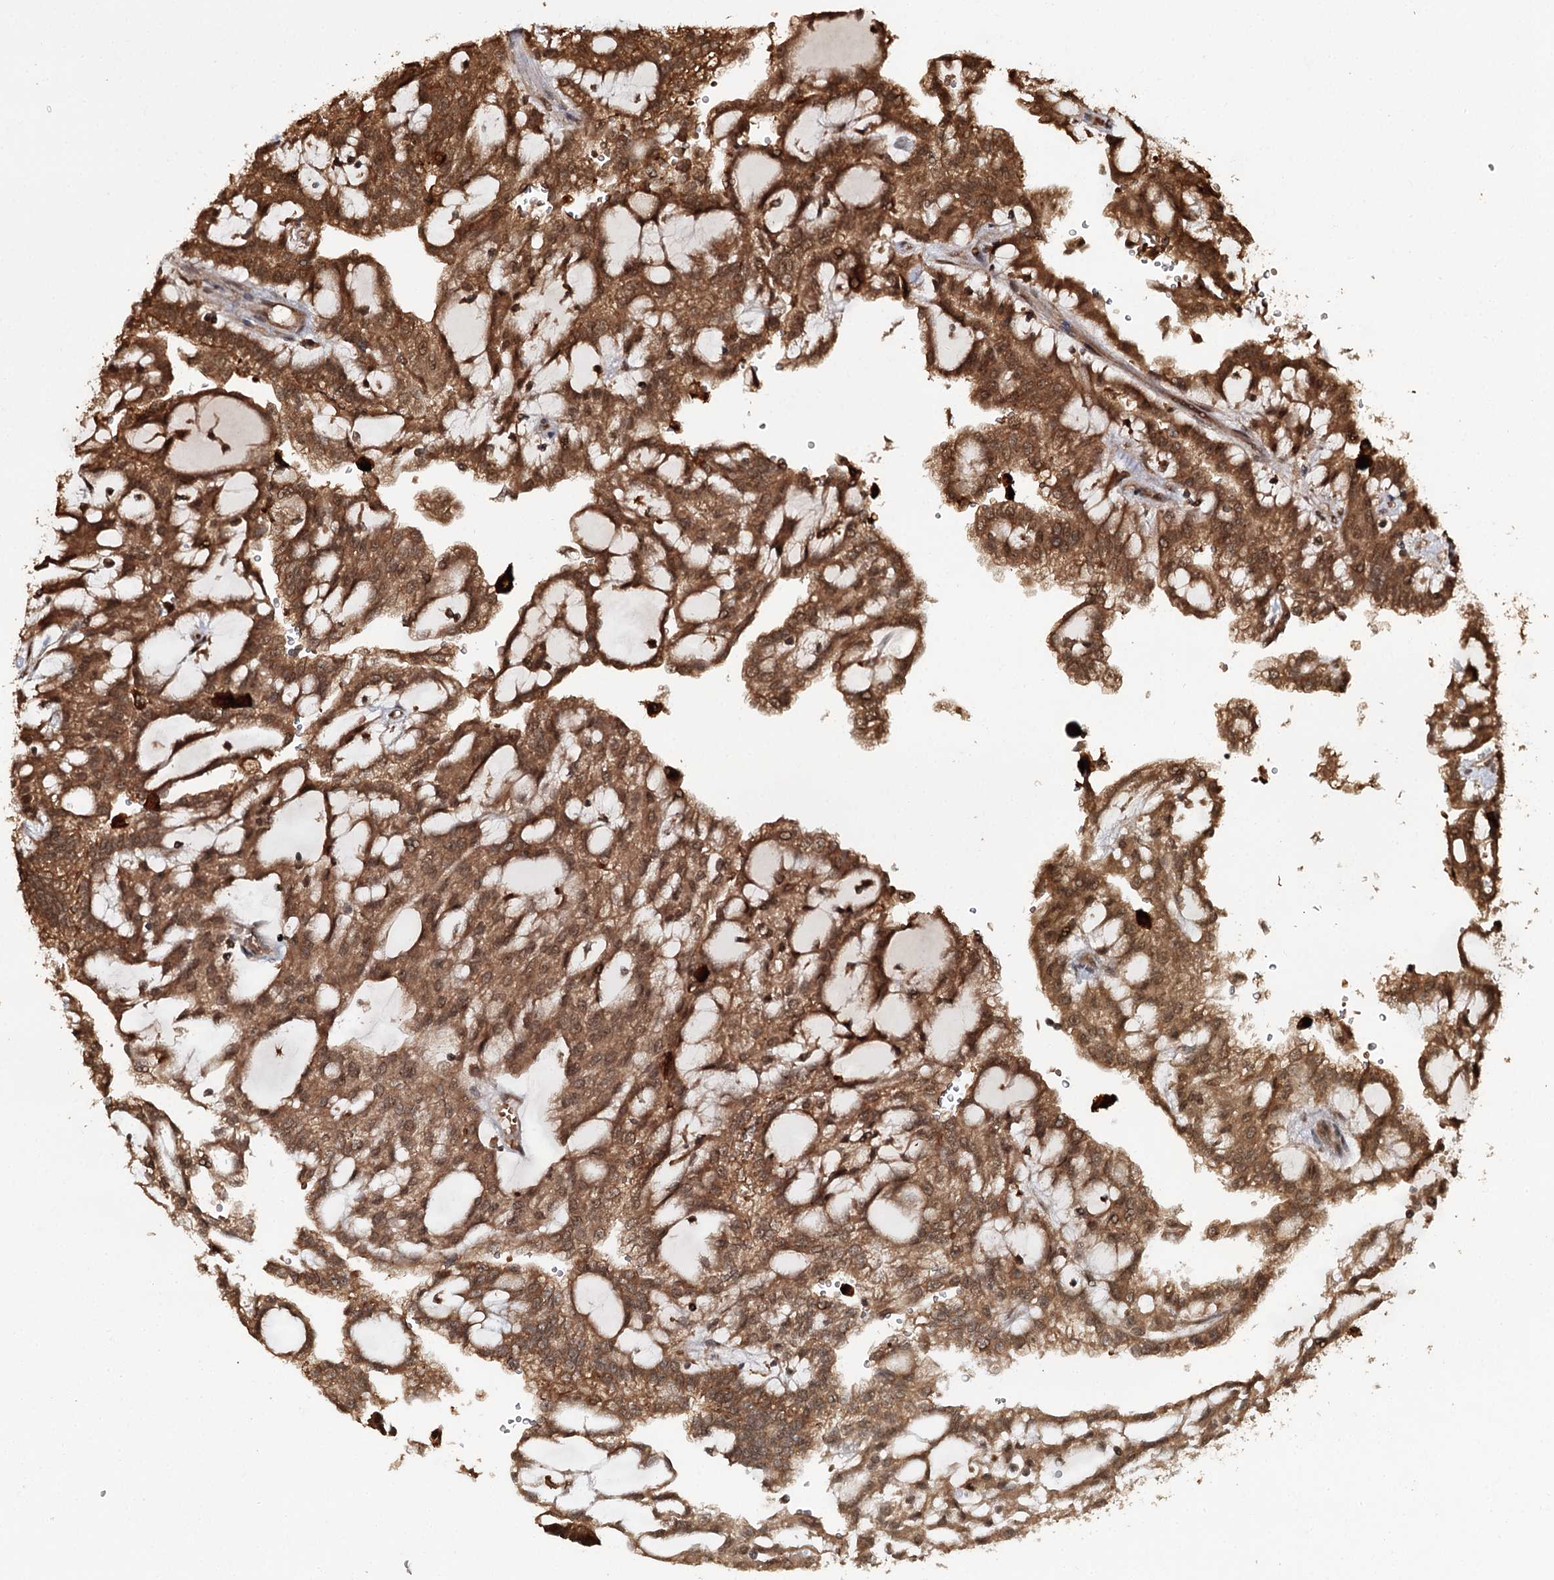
{"staining": {"intensity": "moderate", "quantity": ">75%", "location": "cytoplasmic/membranous,nuclear"}, "tissue": "renal cancer", "cell_type": "Tumor cells", "image_type": "cancer", "snomed": [{"axis": "morphology", "description": "Adenocarcinoma, NOS"}, {"axis": "topography", "description": "Kidney"}], "caption": "Immunohistochemical staining of human adenocarcinoma (renal) shows moderate cytoplasmic/membranous and nuclear protein expression in approximately >75% of tumor cells. (DAB IHC with brightfield microscopy, high magnification).", "gene": "N6AMT1", "patient": {"sex": "male", "age": 63}}